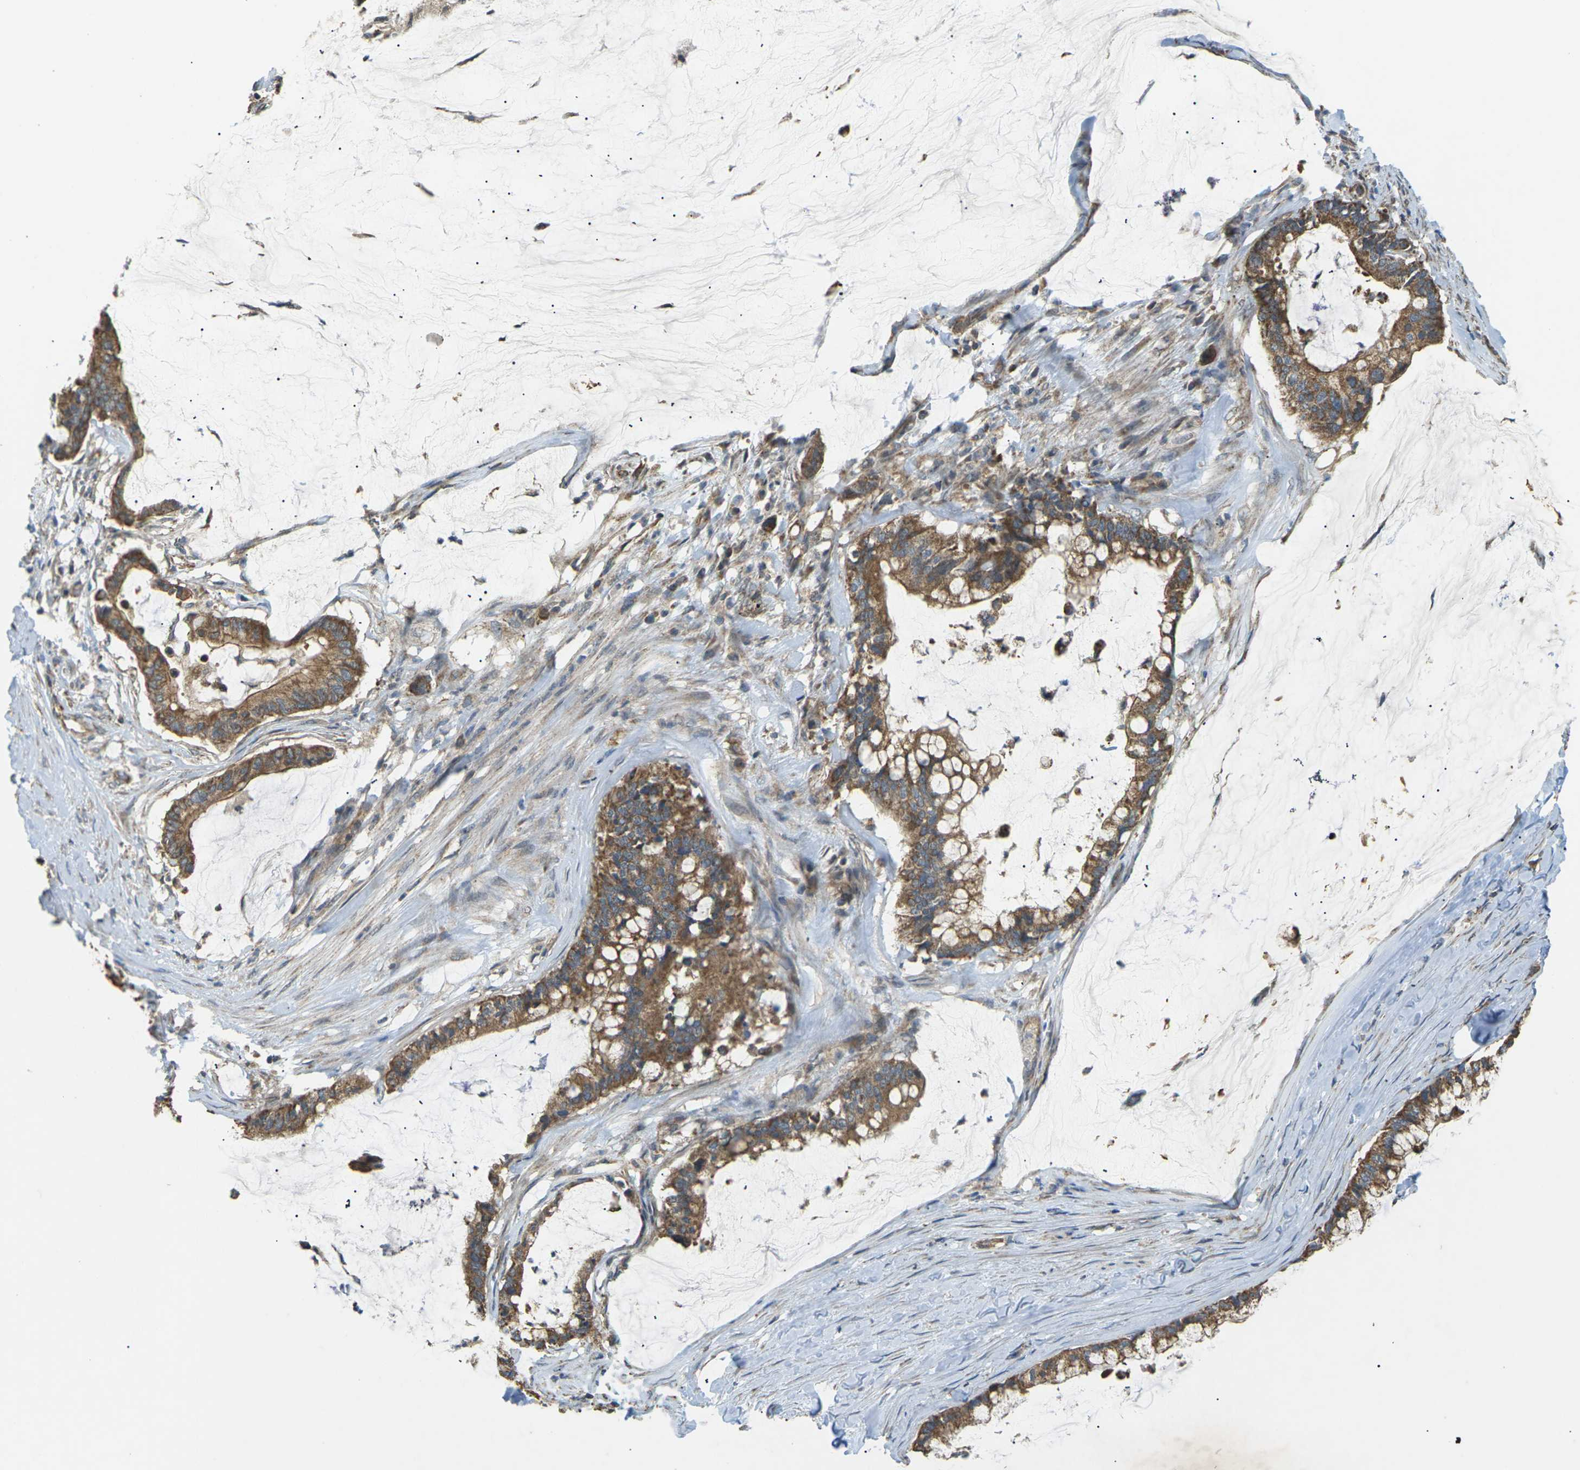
{"staining": {"intensity": "moderate", "quantity": ">75%", "location": "cytoplasmic/membranous"}, "tissue": "pancreatic cancer", "cell_type": "Tumor cells", "image_type": "cancer", "snomed": [{"axis": "morphology", "description": "Adenocarcinoma, NOS"}, {"axis": "topography", "description": "Pancreas"}], "caption": "Pancreatic adenocarcinoma stained for a protein shows moderate cytoplasmic/membranous positivity in tumor cells.", "gene": "KSR1", "patient": {"sex": "male", "age": 41}}